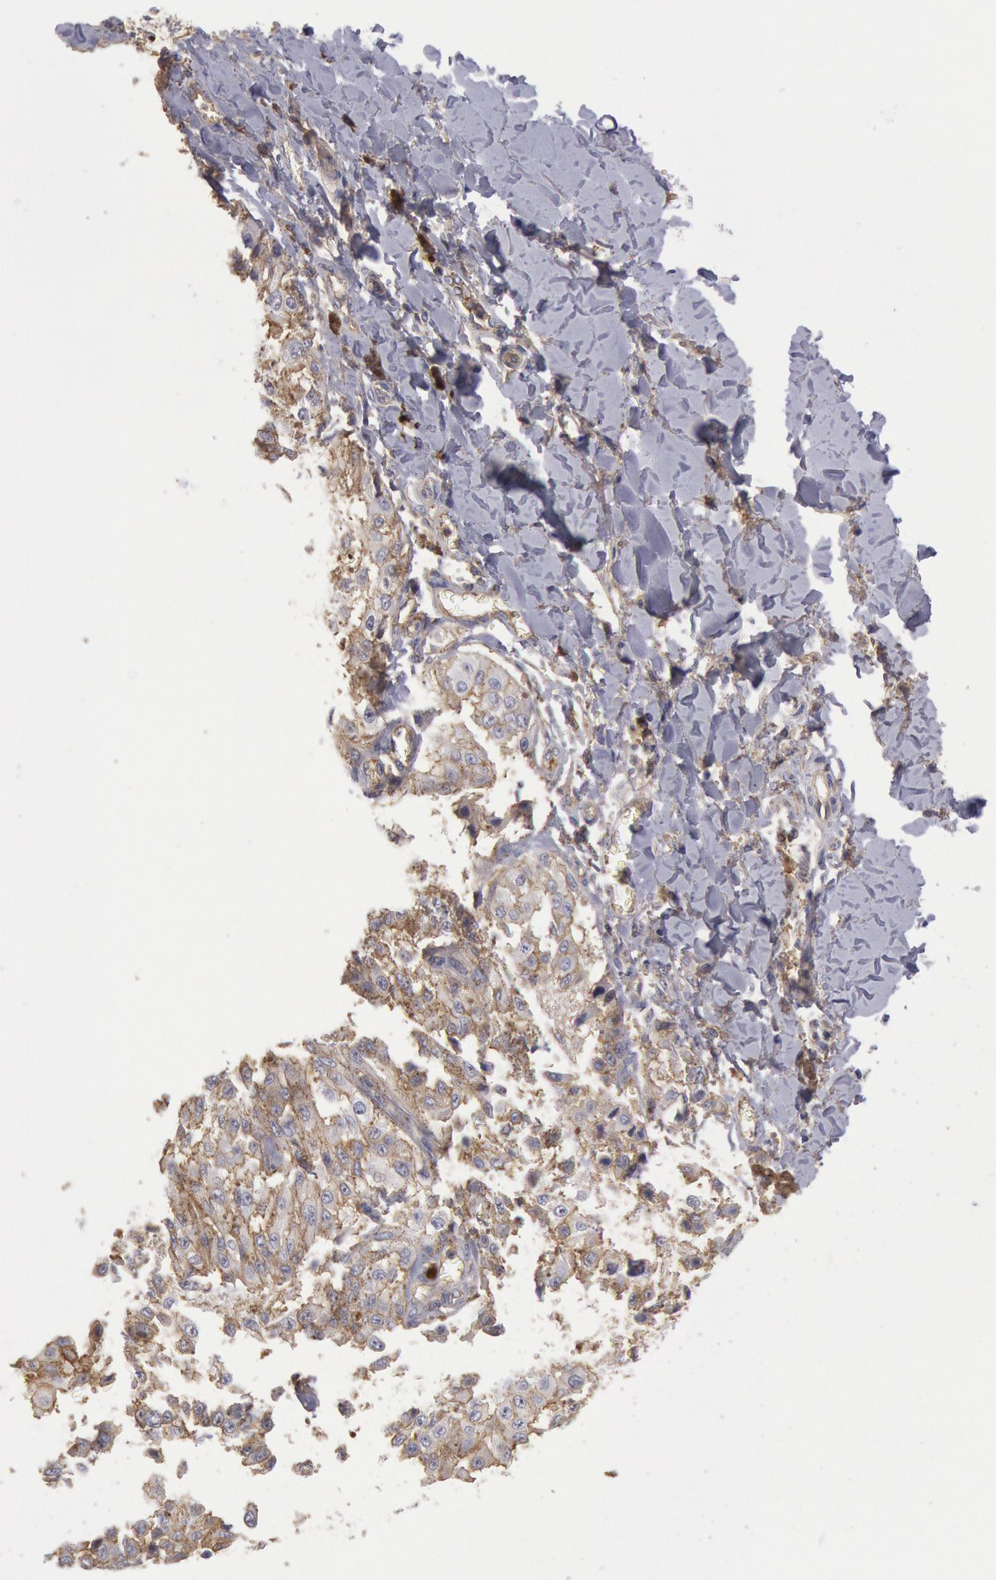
{"staining": {"intensity": "moderate", "quantity": "25%-75%", "location": "cytoplasmic/membranous"}, "tissue": "melanoma", "cell_type": "Tumor cells", "image_type": "cancer", "snomed": [{"axis": "morphology", "description": "Malignant melanoma, NOS"}, {"axis": "topography", "description": "Skin"}], "caption": "This is an image of immunohistochemistry (IHC) staining of malignant melanoma, which shows moderate staining in the cytoplasmic/membranous of tumor cells.", "gene": "SNAP23", "patient": {"sex": "female", "age": 82}}